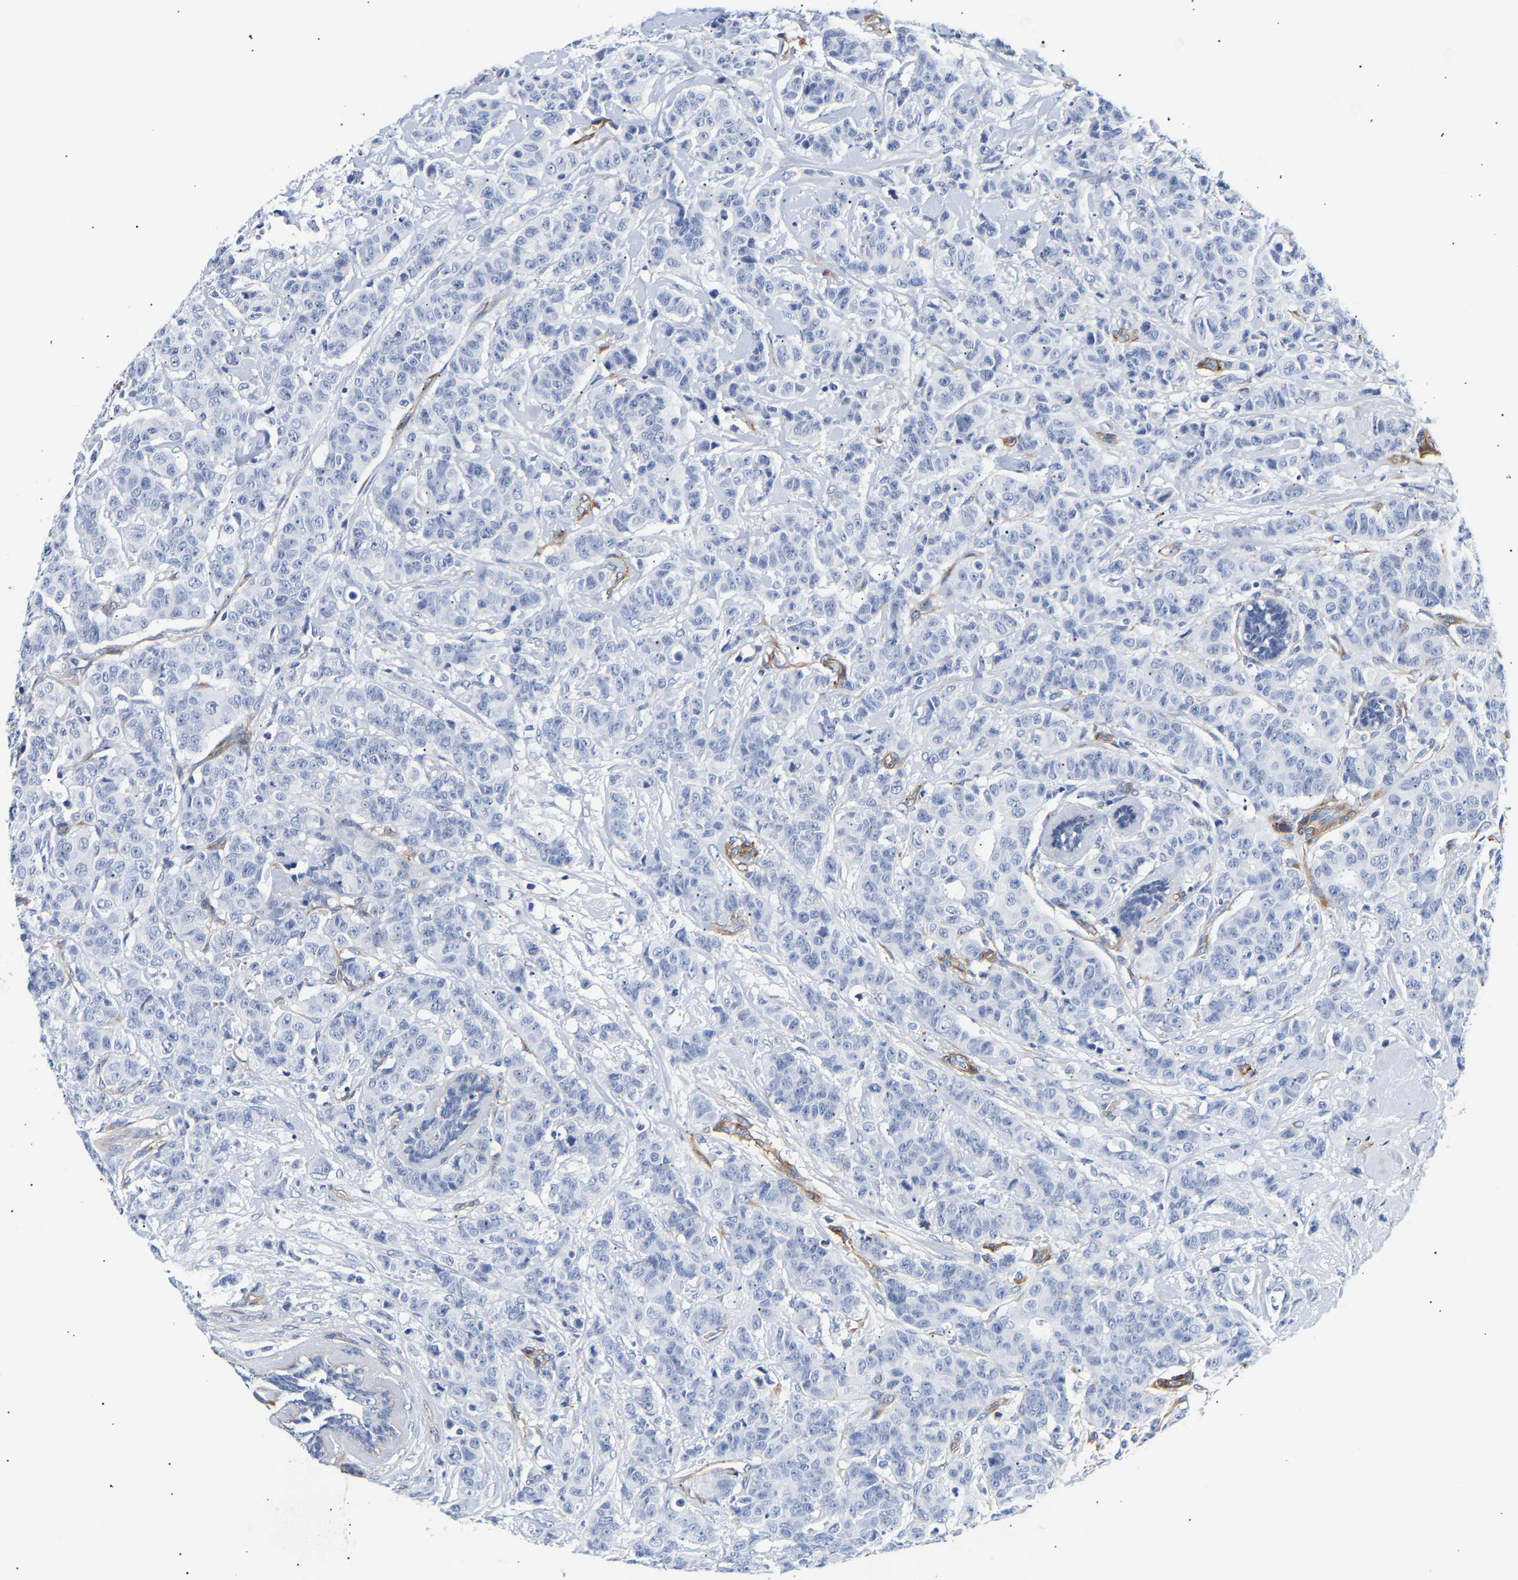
{"staining": {"intensity": "negative", "quantity": "none", "location": "none"}, "tissue": "breast cancer", "cell_type": "Tumor cells", "image_type": "cancer", "snomed": [{"axis": "morphology", "description": "Normal tissue, NOS"}, {"axis": "morphology", "description": "Duct carcinoma"}, {"axis": "topography", "description": "Breast"}], "caption": "Immunohistochemical staining of human breast cancer displays no significant positivity in tumor cells. Nuclei are stained in blue.", "gene": "IGFBP7", "patient": {"sex": "female", "age": 40}}